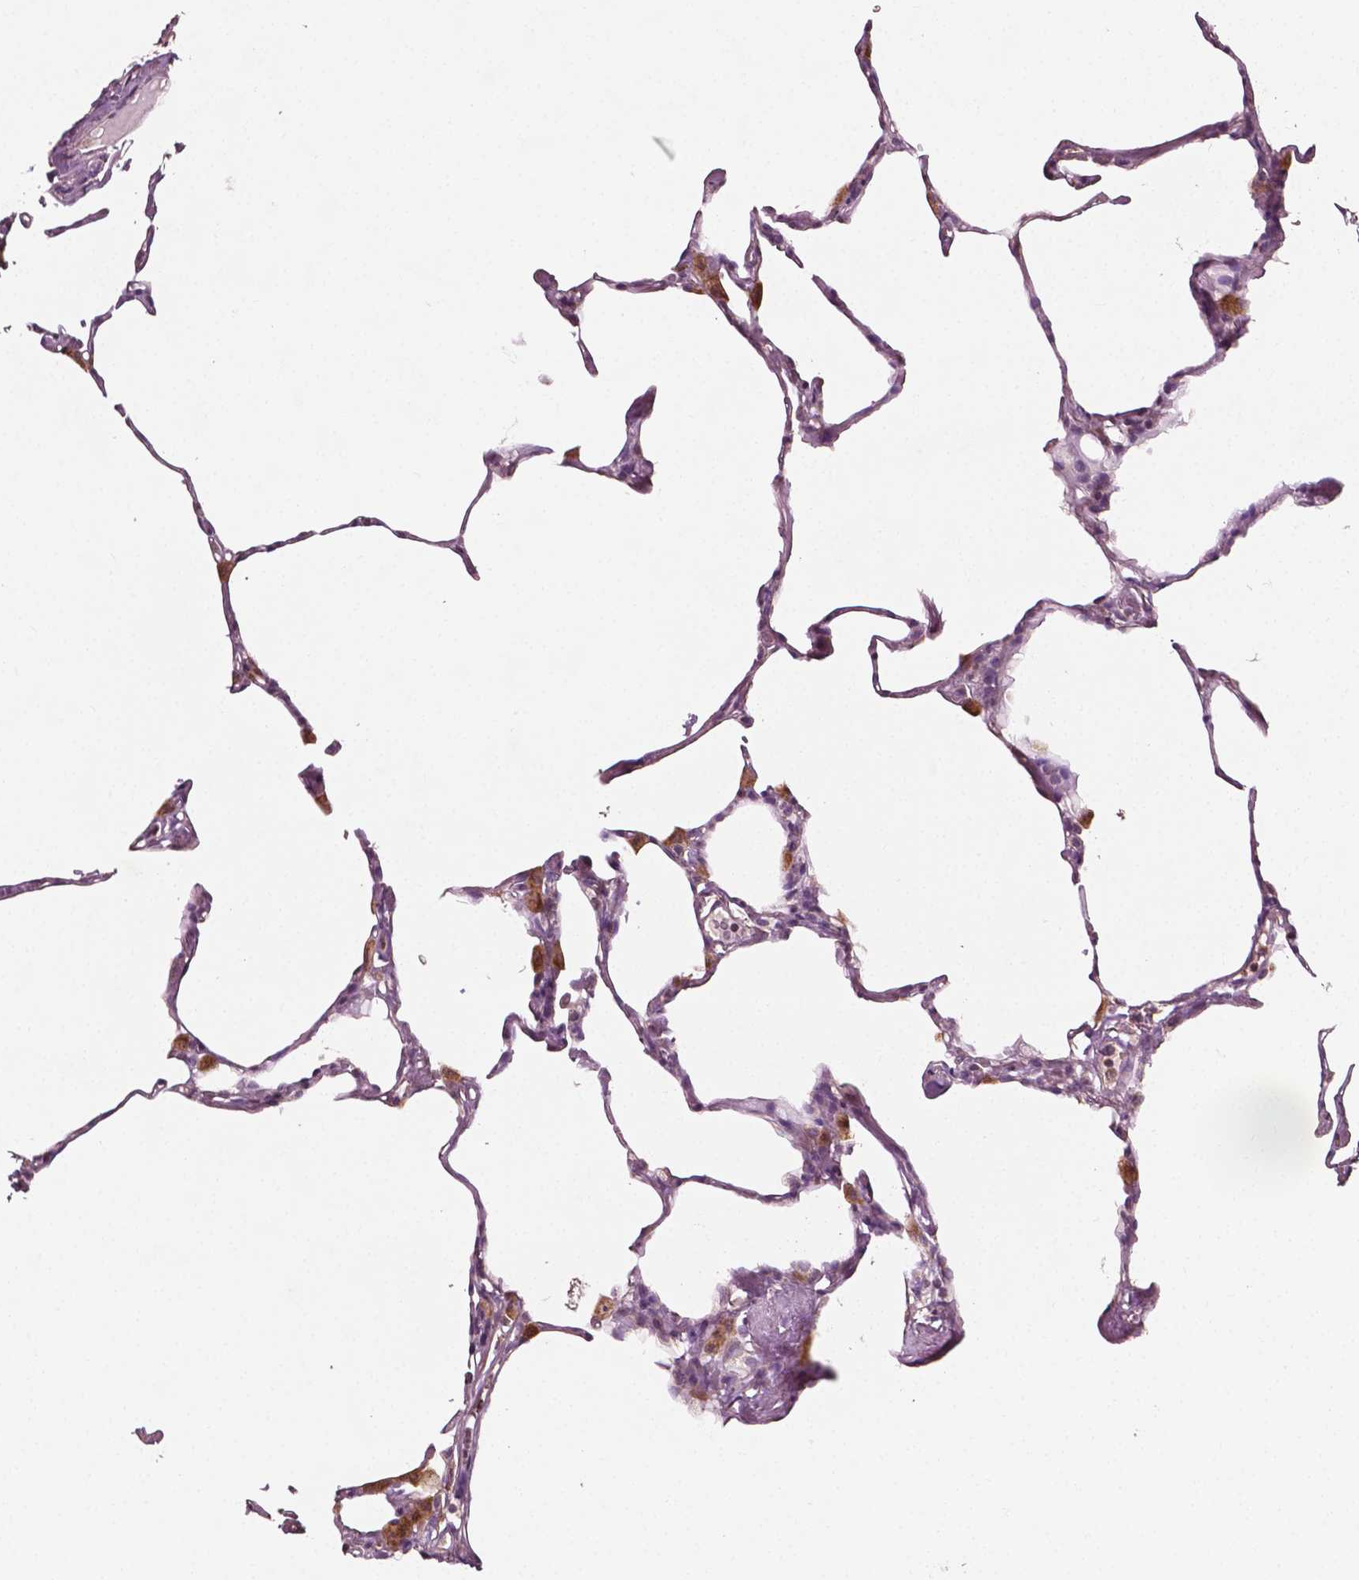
{"staining": {"intensity": "moderate", "quantity": "<25%", "location": "cytoplasmic/membranous"}, "tissue": "lung", "cell_type": "Alveolar cells", "image_type": "normal", "snomed": [{"axis": "morphology", "description": "Normal tissue, NOS"}, {"axis": "topography", "description": "Lung"}], "caption": "Immunohistochemistry (IHC) (DAB (3,3'-diaminobenzidine)) staining of benign lung reveals moderate cytoplasmic/membranous protein positivity in approximately <25% of alveolar cells. (DAB IHC with brightfield microscopy, high magnification).", "gene": "MCL1", "patient": {"sex": "male", "age": 65}}